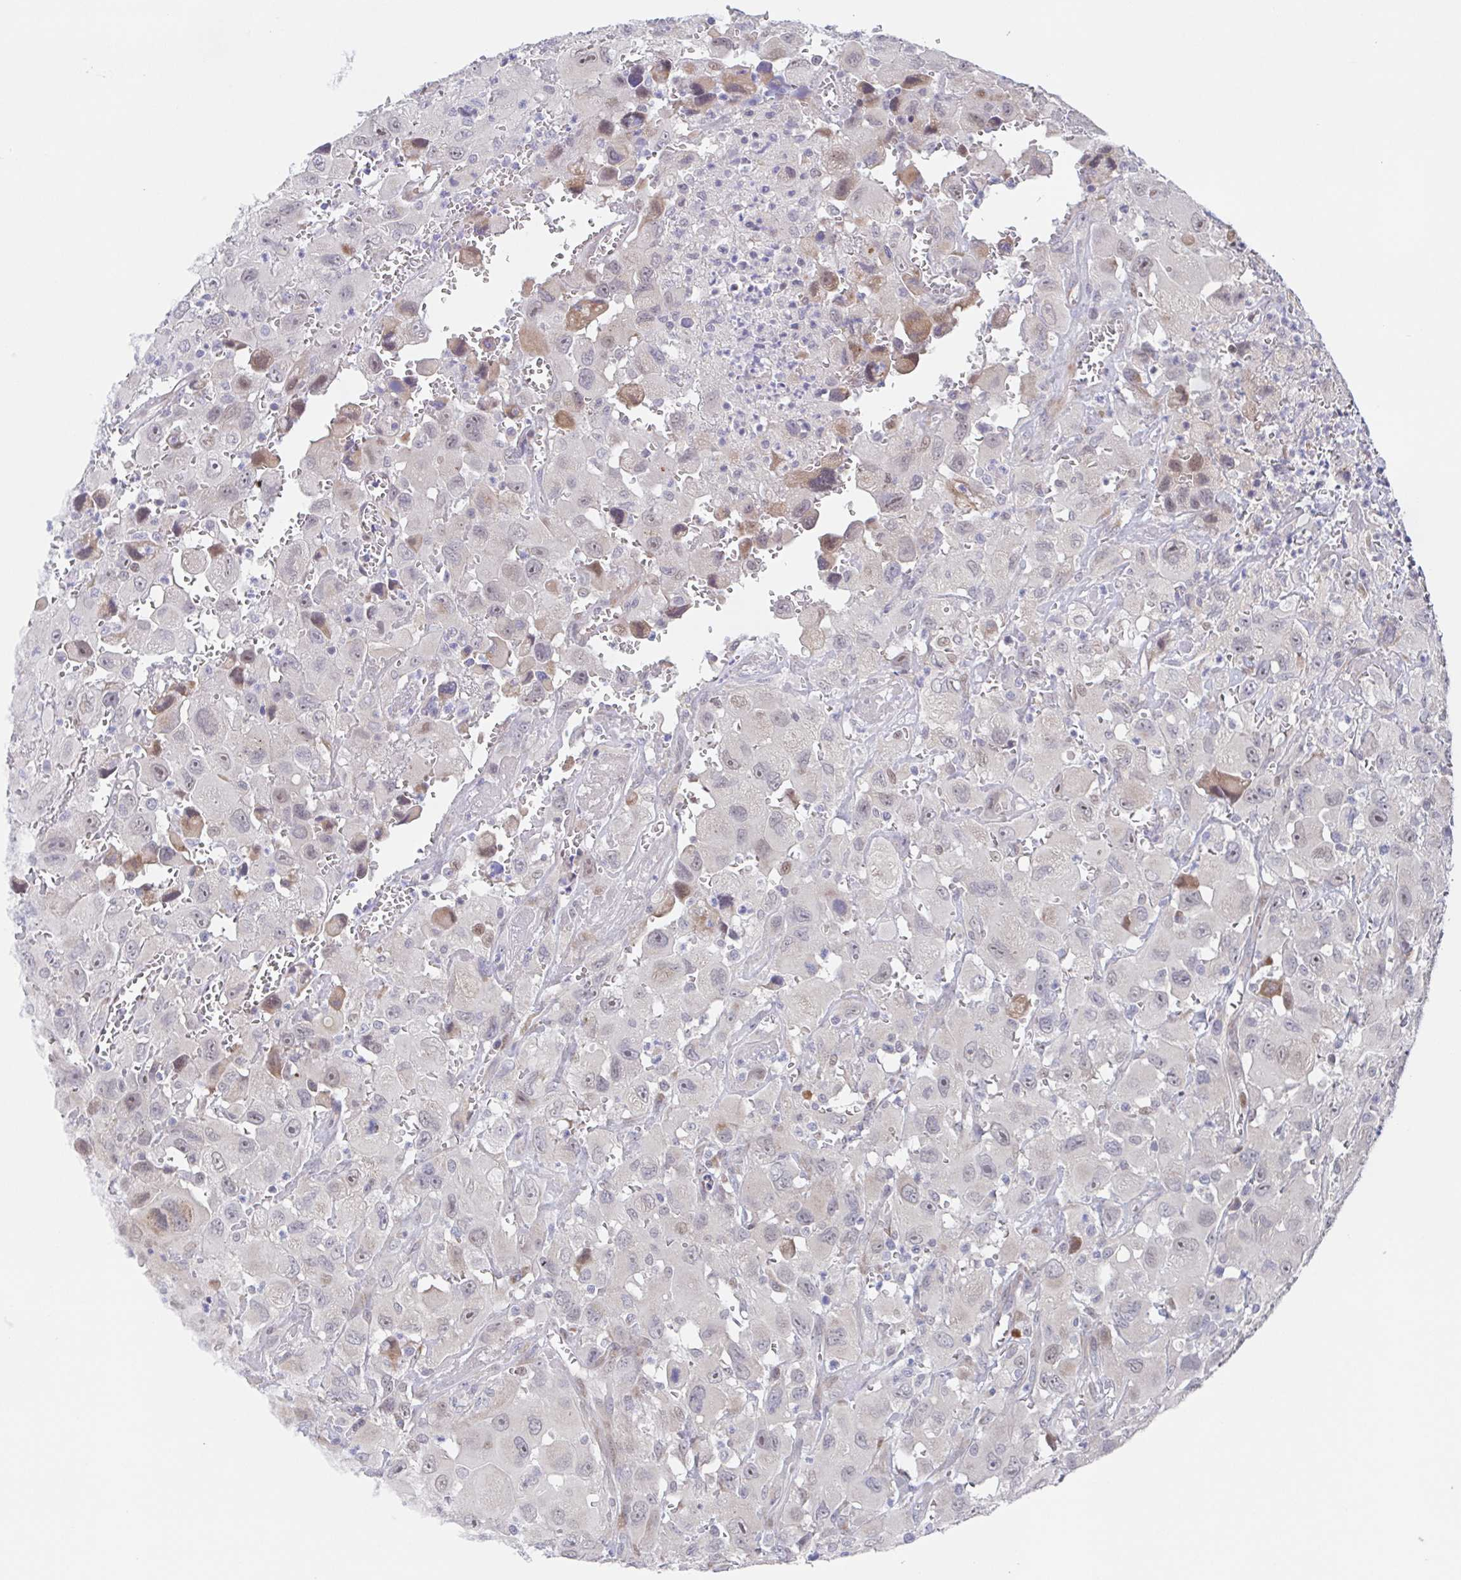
{"staining": {"intensity": "weak", "quantity": "<25%", "location": "cytoplasmic/membranous,nuclear"}, "tissue": "head and neck cancer", "cell_type": "Tumor cells", "image_type": "cancer", "snomed": [{"axis": "morphology", "description": "Squamous cell carcinoma, NOS"}, {"axis": "morphology", "description": "Squamous cell carcinoma, metastatic, NOS"}, {"axis": "topography", "description": "Oral tissue"}, {"axis": "topography", "description": "Head-Neck"}], "caption": "The micrograph exhibits no significant positivity in tumor cells of head and neck cancer.", "gene": "POU2F3", "patient": {"sex": "female", "age": 85}}